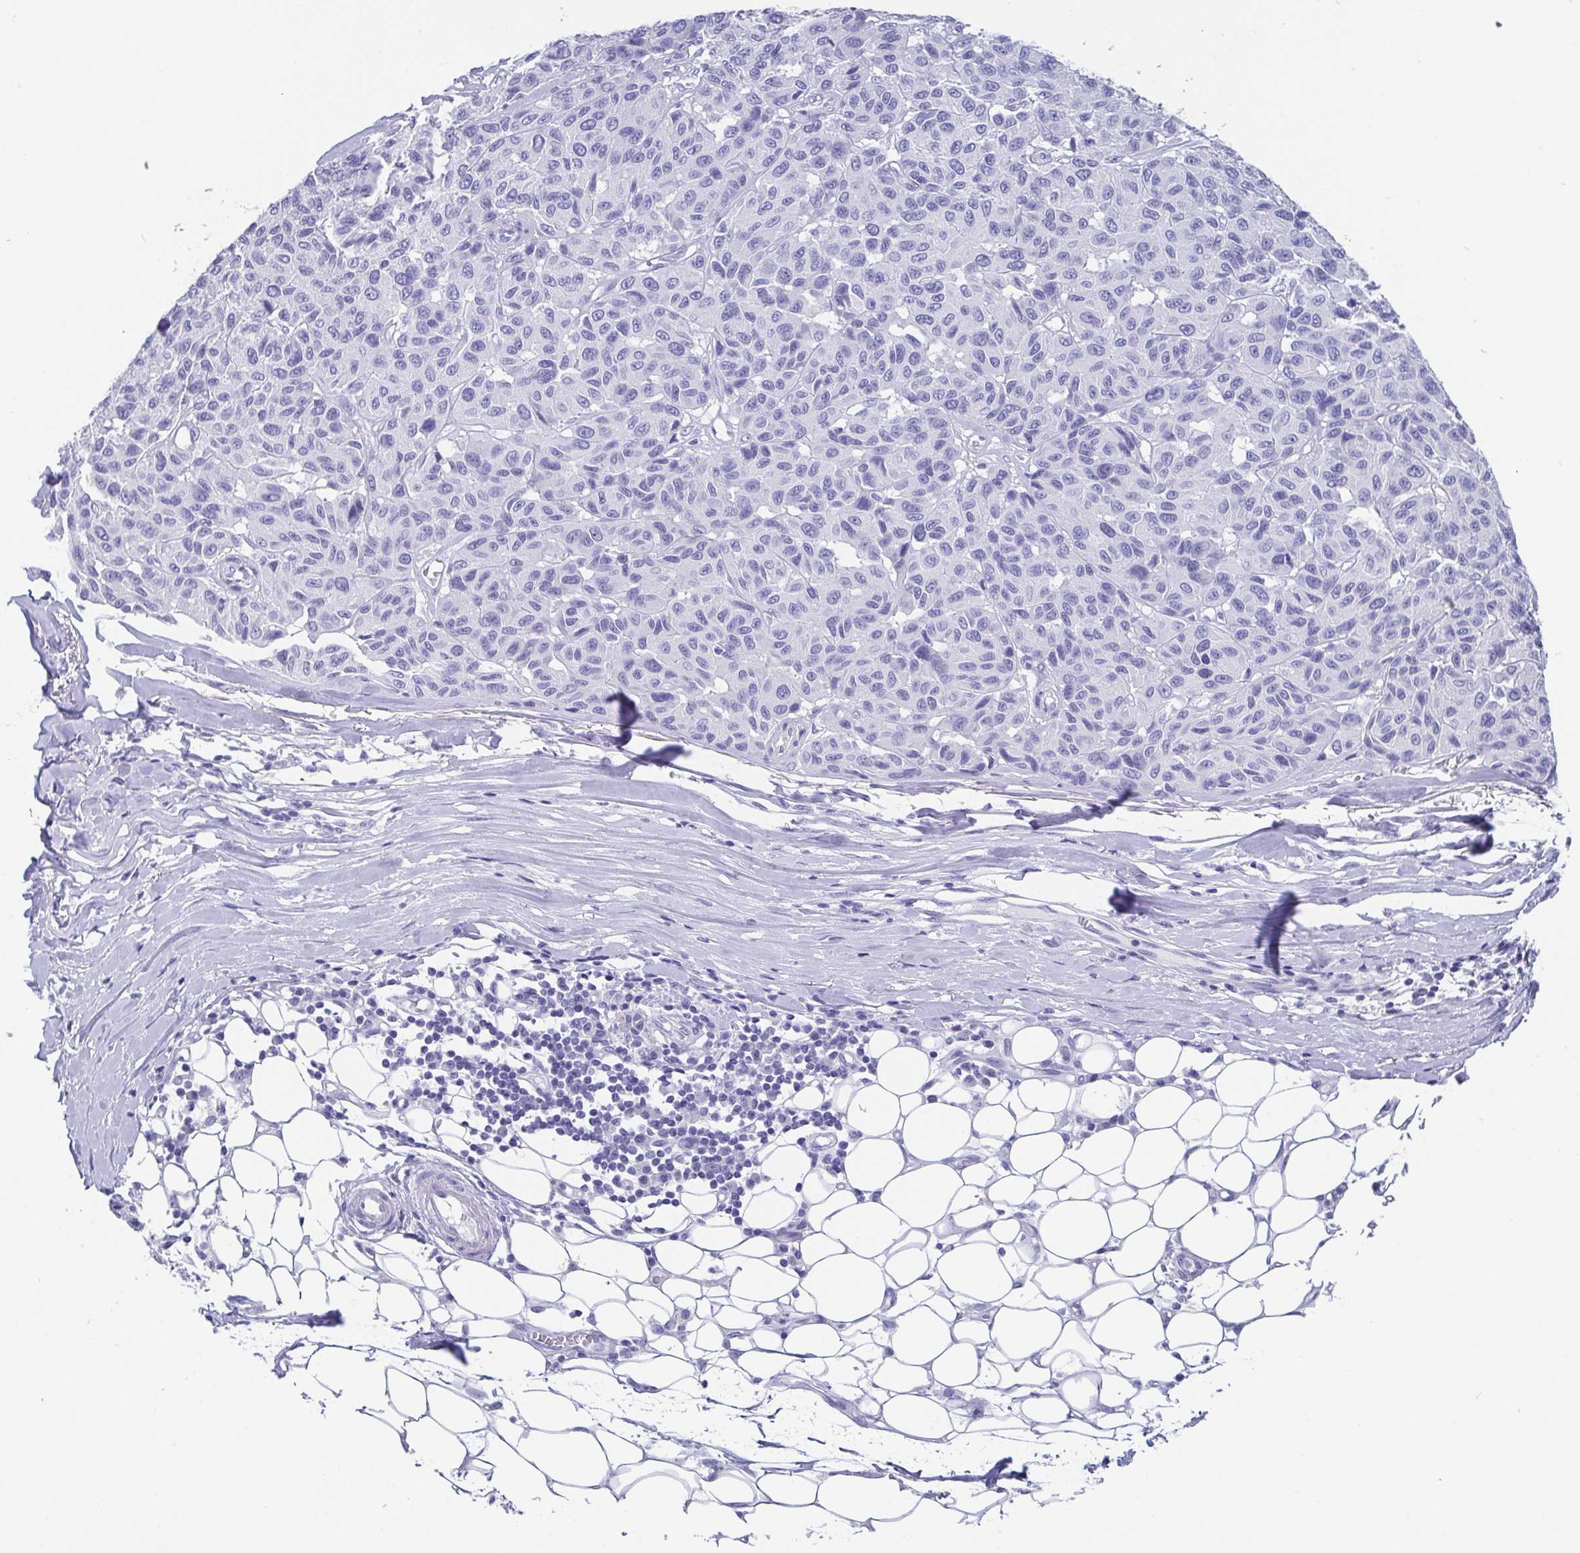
{"staining": {"intensity": "negative", "quantity": "none", "location": "none"}, "tissue": "melanoma", "cell_type": "Tumor cells", "image_type": "cancer", "snomed": [{"axis": "morphology", "description": "Malignant melanoma, NOS"}, {"axis": "topography", "description": "Skin"}], "caption": "Photomicrograph shows no protein staining in tumor cells of malignant melanoma tissue.", "gene": "SCGN", "patient": {"sex": "female", "age": 66}}